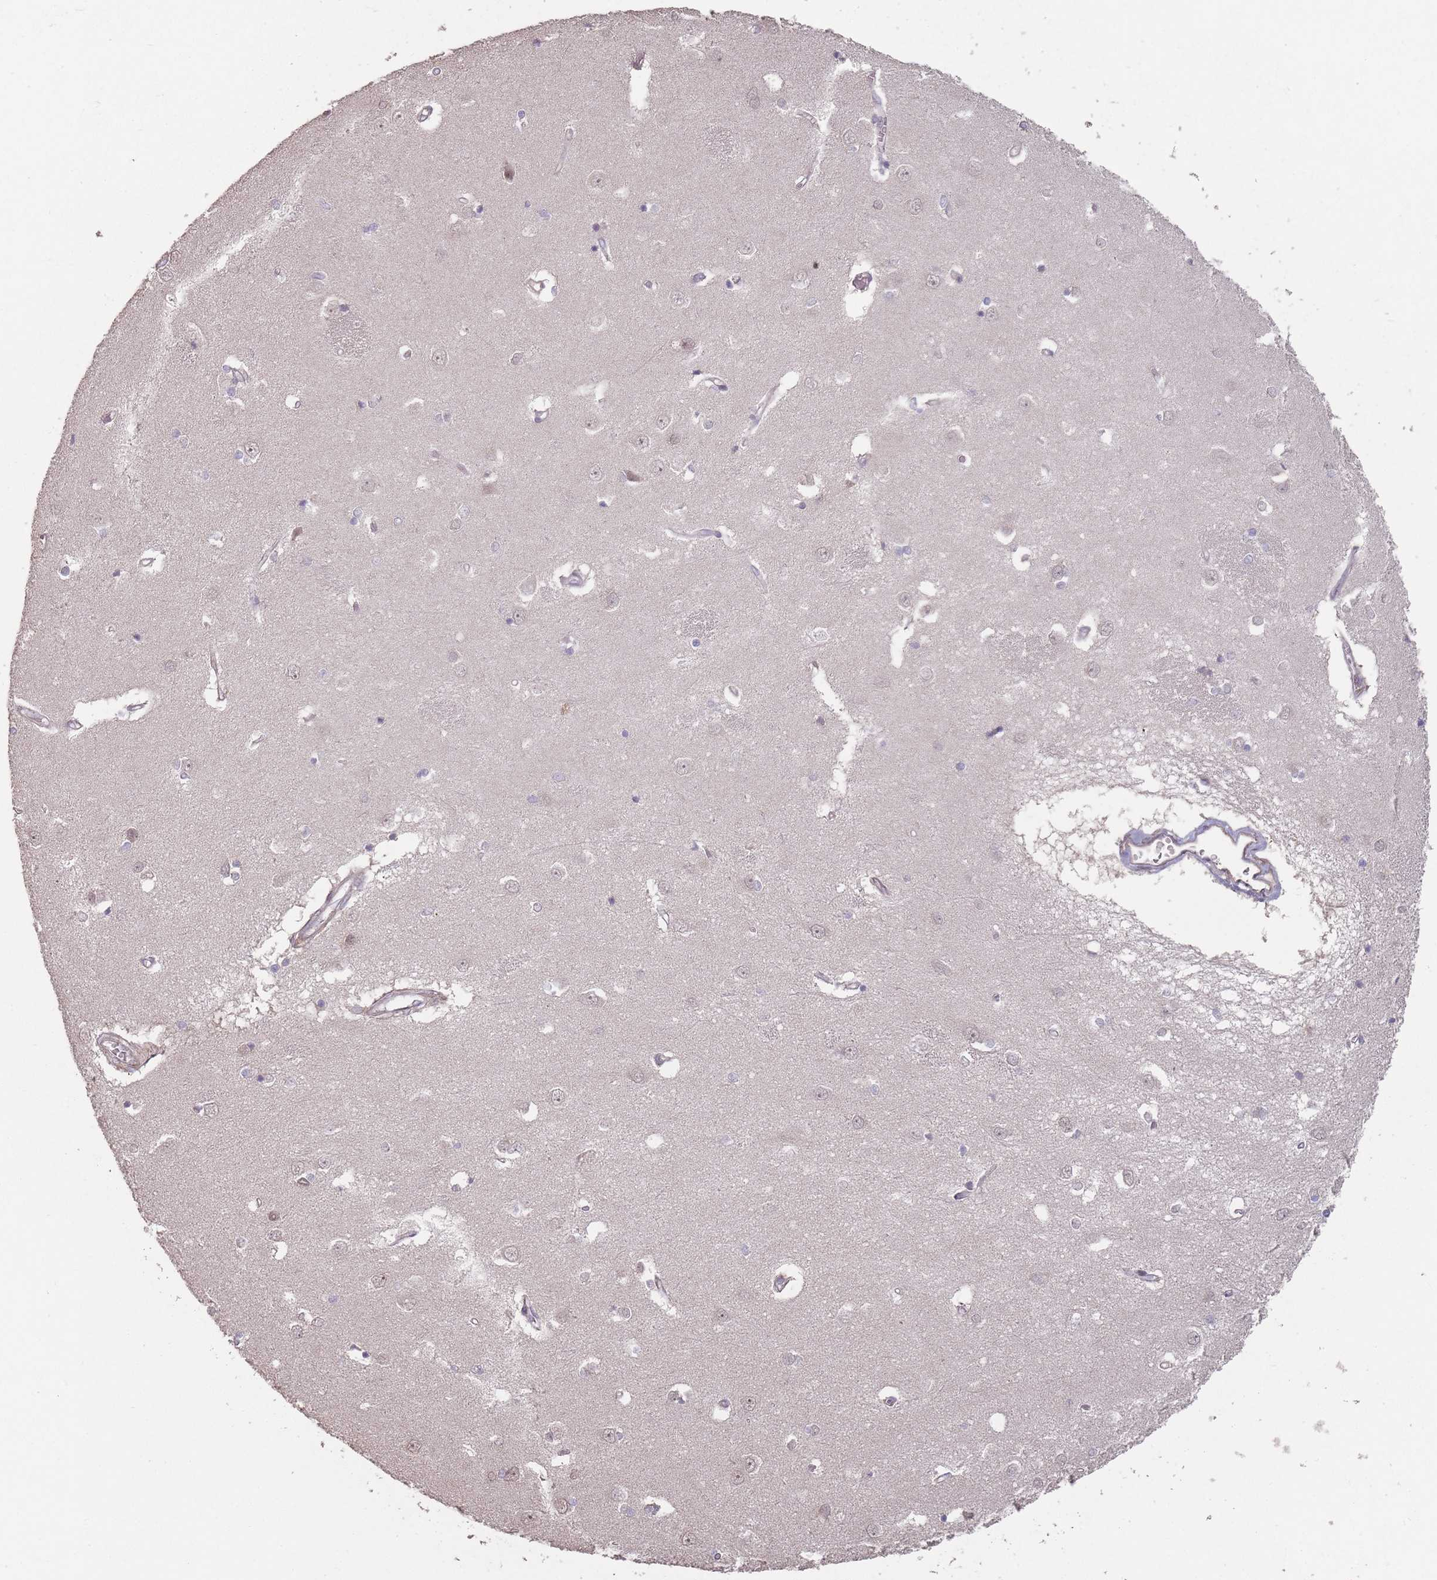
{"staining": {"intensity": "negative", "quantity": "none", "location": "none"}, "tissue": "caudate", "cell_type": "Glial cells", "image_type": "normal", "snomed": [{"axis": "morphology", "description": "Normal tissue, NOS"}, {"axis": "topography", "description": "Lateral ventricle wall"}], "caption": "This is a image of immunohistochemistry (IHC) staining of normal caudate, which shows no expression in glial cells. (Immunohistochemistry, brightfield microscopy, high magnification).", "gene": "ERCC6L", "patient": {"sex": "male", "age": 37}}